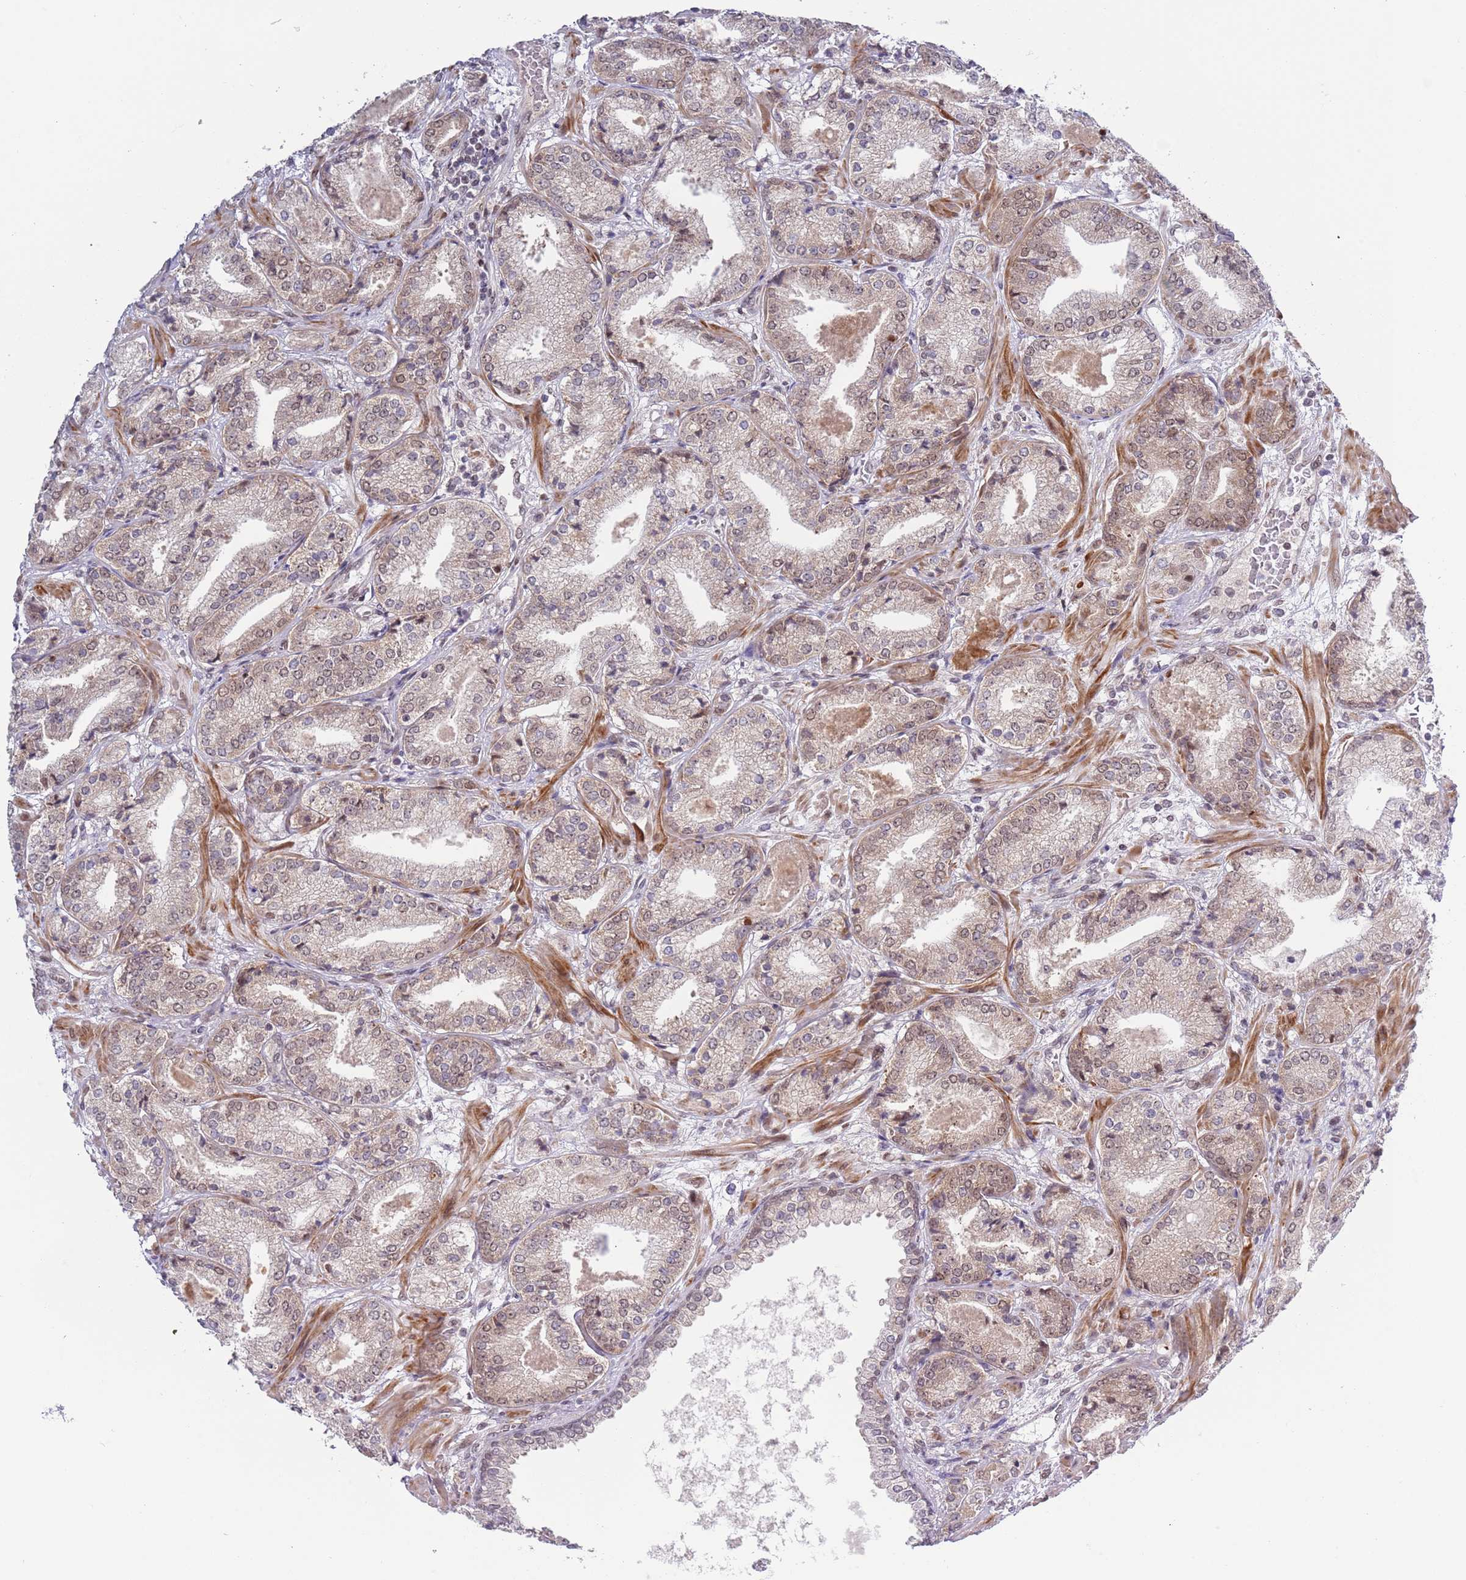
{"staining": {"intensity": "weak", "quantity": "25%-75%", "location": "cytoplasmic/membranous,nuclear"}, "tissue": "prostate cancer", "cell_type": "Tumor cells", "image_type": "cancer", "snomed": [{"axis": "morphology", "description": "Adenocarcinoma, High grade"}, {"axis": "topography", "description": "Prostate"}], "caption": "Immunohistochemistry (IHC) photomicrograph of neoplastic tissue: prostate cancer (adenocarcinoma (high-grade)) stained using IHC shows low levels of weak protein expression localized specifically in the cytoplasmic/membranous and nuclear of tumor cells, appearing as a cytoplasmic/membranous and nuclear brown color.", "gene": "SLC25A32", "patient": {"sex": "male", "age": 63}}